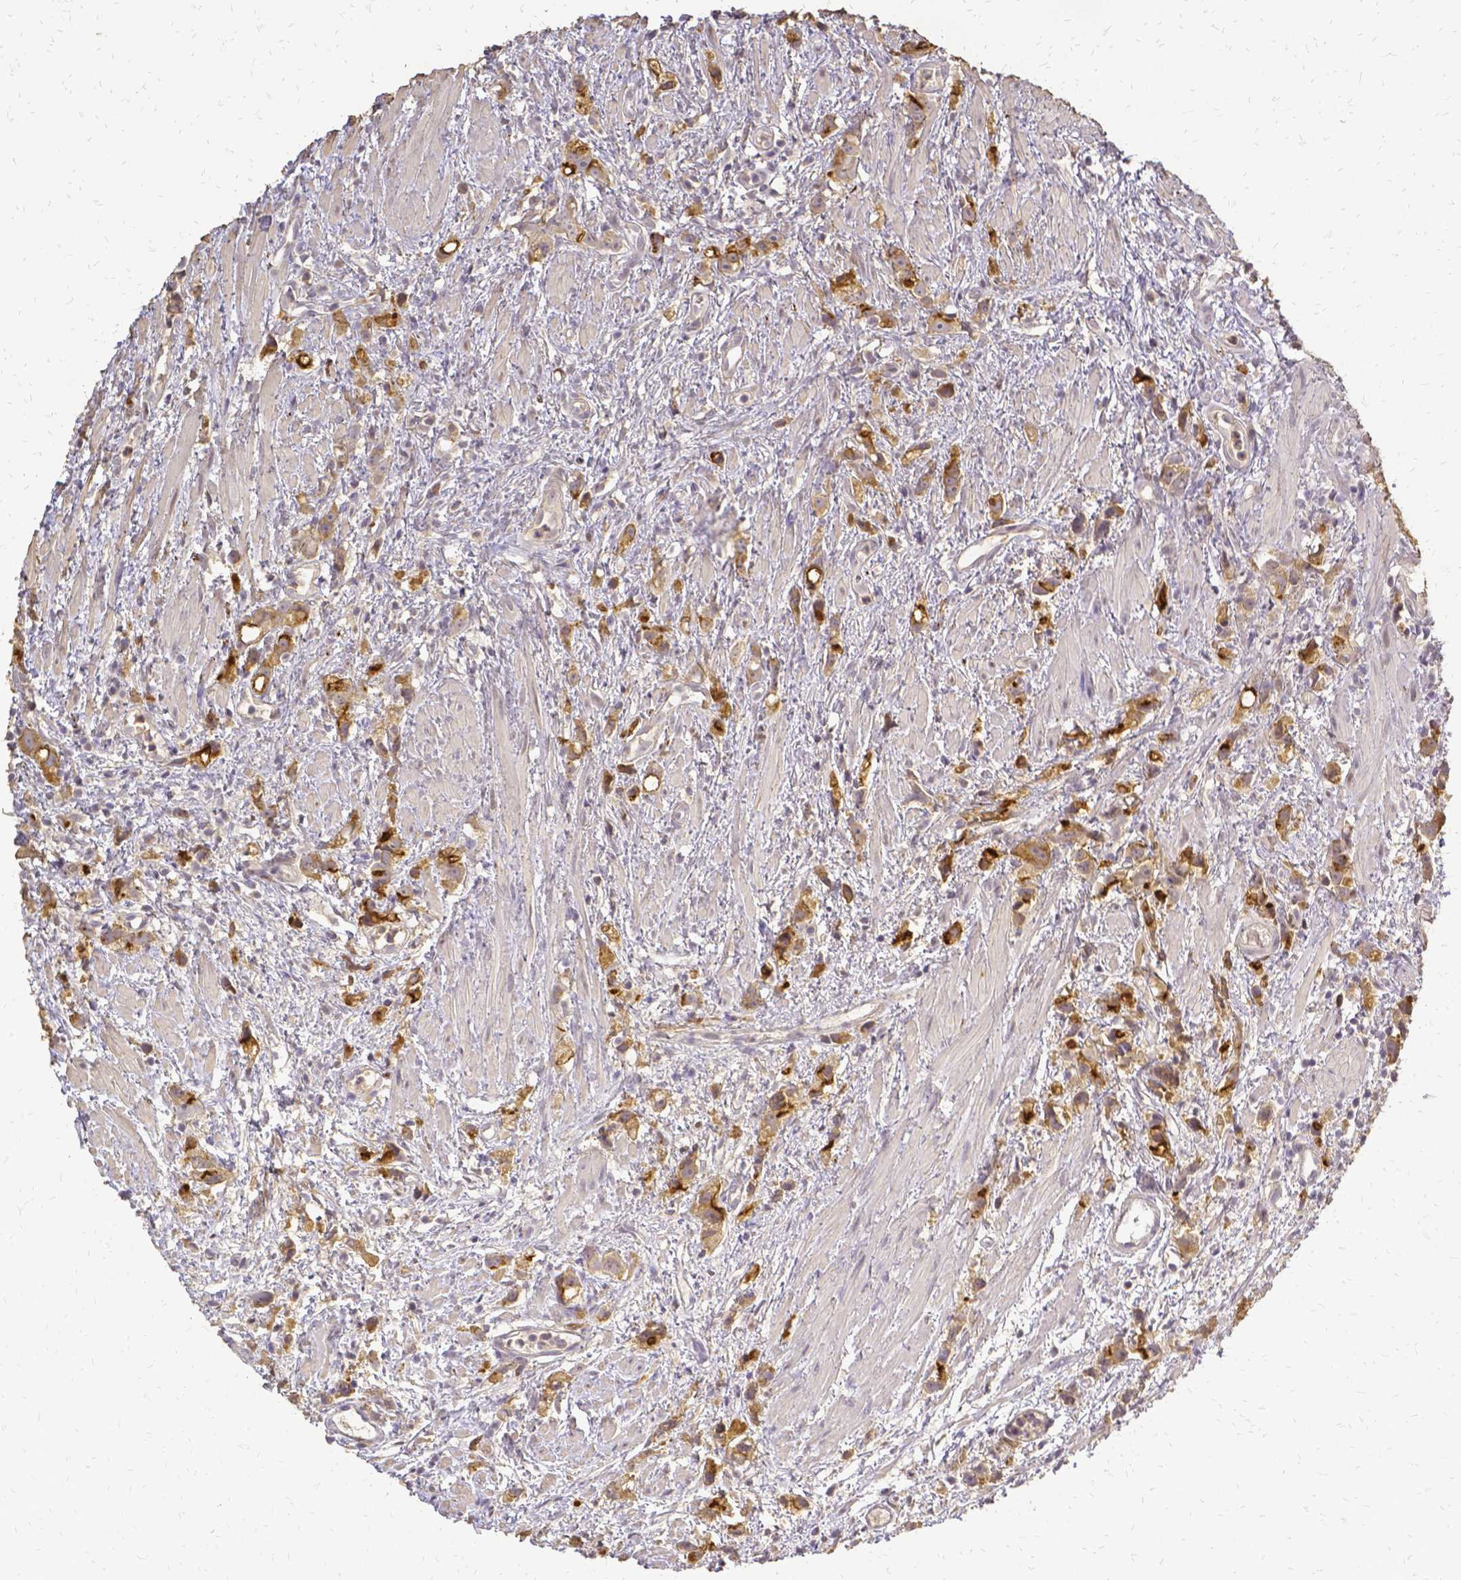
{"staining": {"intensity": "moderate", "quantity": ">75%", "location": "cytoplasmic/membranous"}, "tissue": "prostate cancer", "cell_type": "Tumor cells", "image_type": "cancer", "snomed": [{"axis": "morphology", "description": "Adenocarcinoma, High grade"}, {"axis": "topography", "description": "Prostate"}], "caption": "This is a photomicrograph of IHC staining of prostate cancer, which shows moderate staining in the cytoplasmic/membranous of tumor cells.", "gene": "CIB1", "patient": {"sex": "male", "age": 75}}